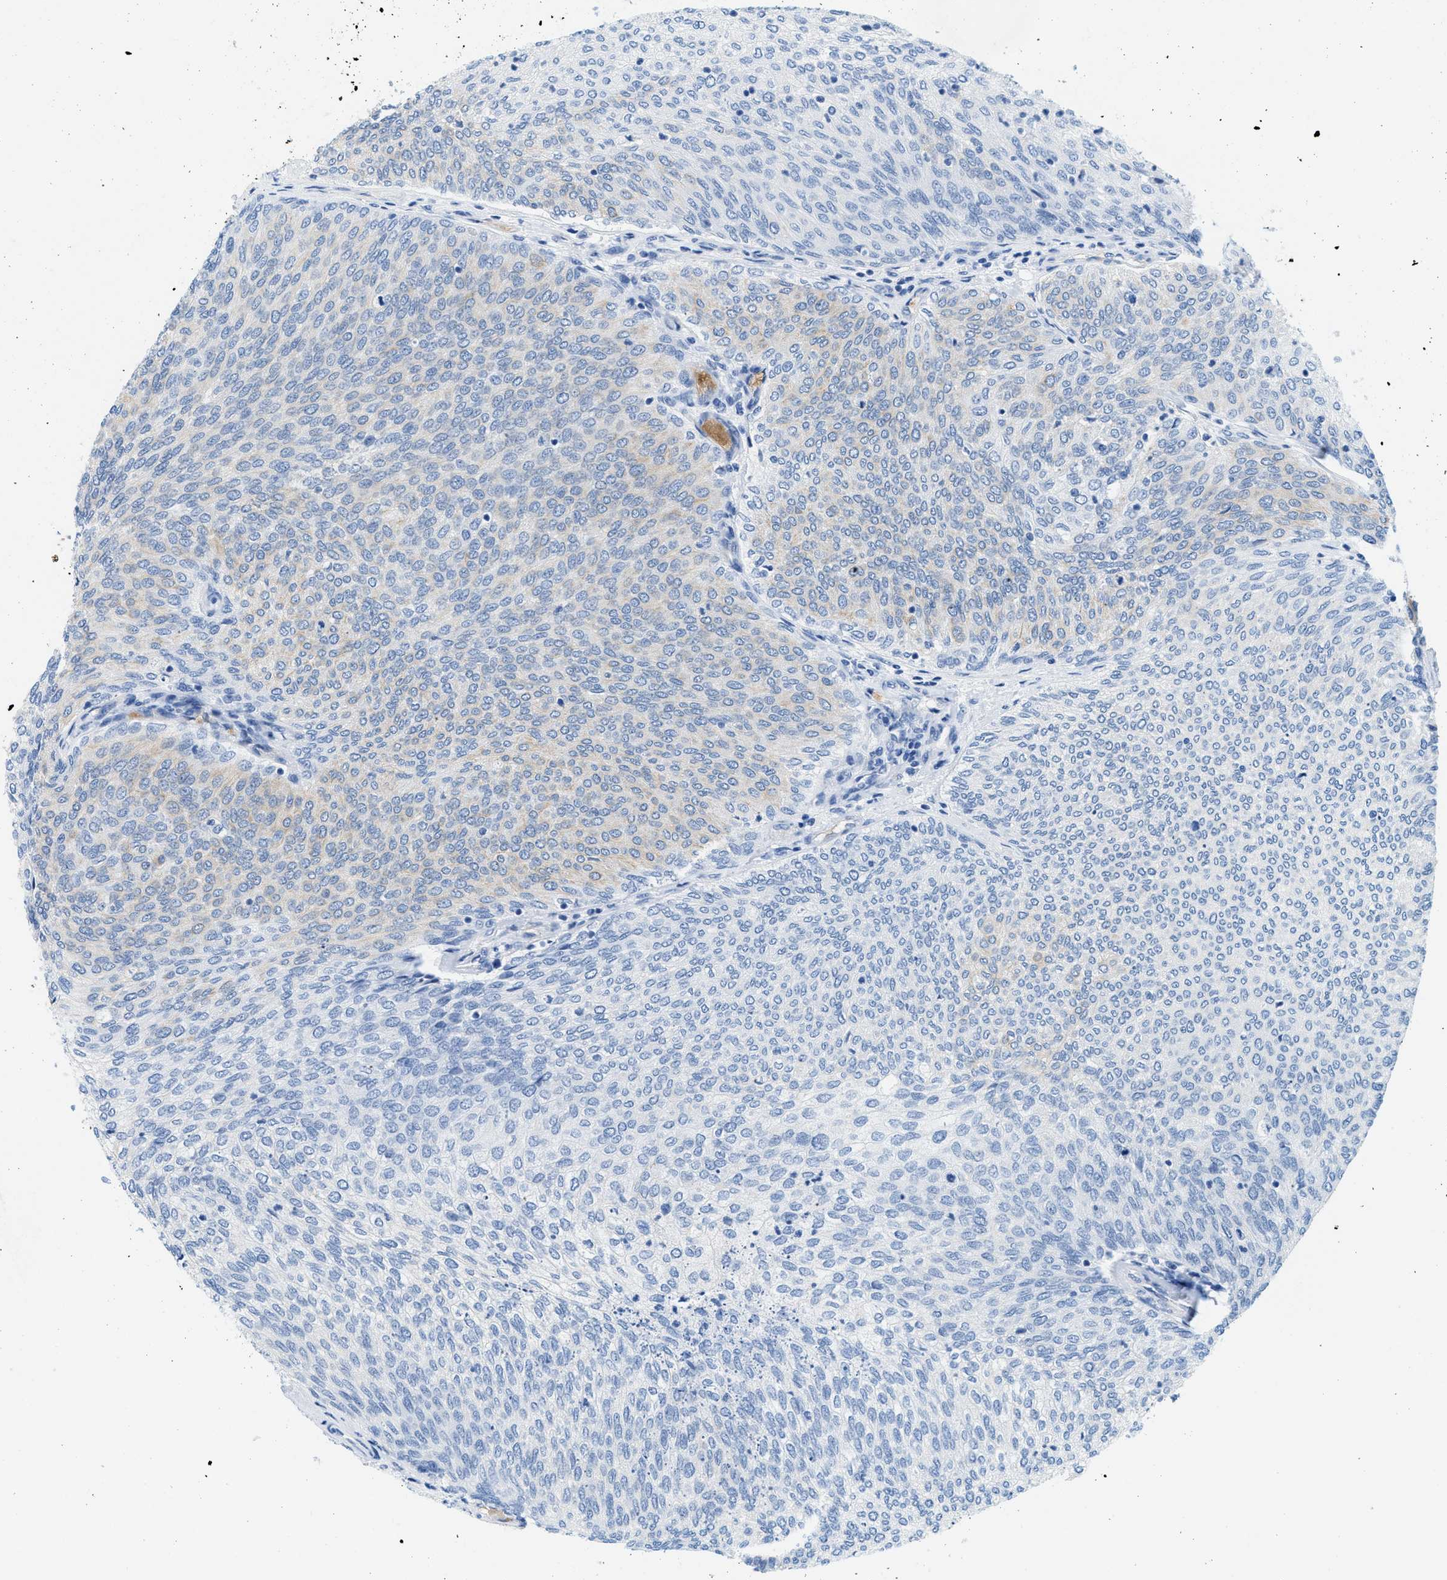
{"staining": {"intensity": "weak", "quantity": "<25%", "location": "cytoplasmic/membranous"}, "tissue": "urothelial cancer", "cell_type": "Tumor cells", "image_type": "cancer", "snomed": [{"axis": "morphology", "description": "Urothelial carcinoma, Low grade"}, {"axis": "topography", "description": "Urinary bladder"}], "caption": "Immunohistochemistry of urothelial cancer demonstrates no positivity in tumor cells.", "gene": "BPGM", "patient": {"sex": "female", "age": 79}}